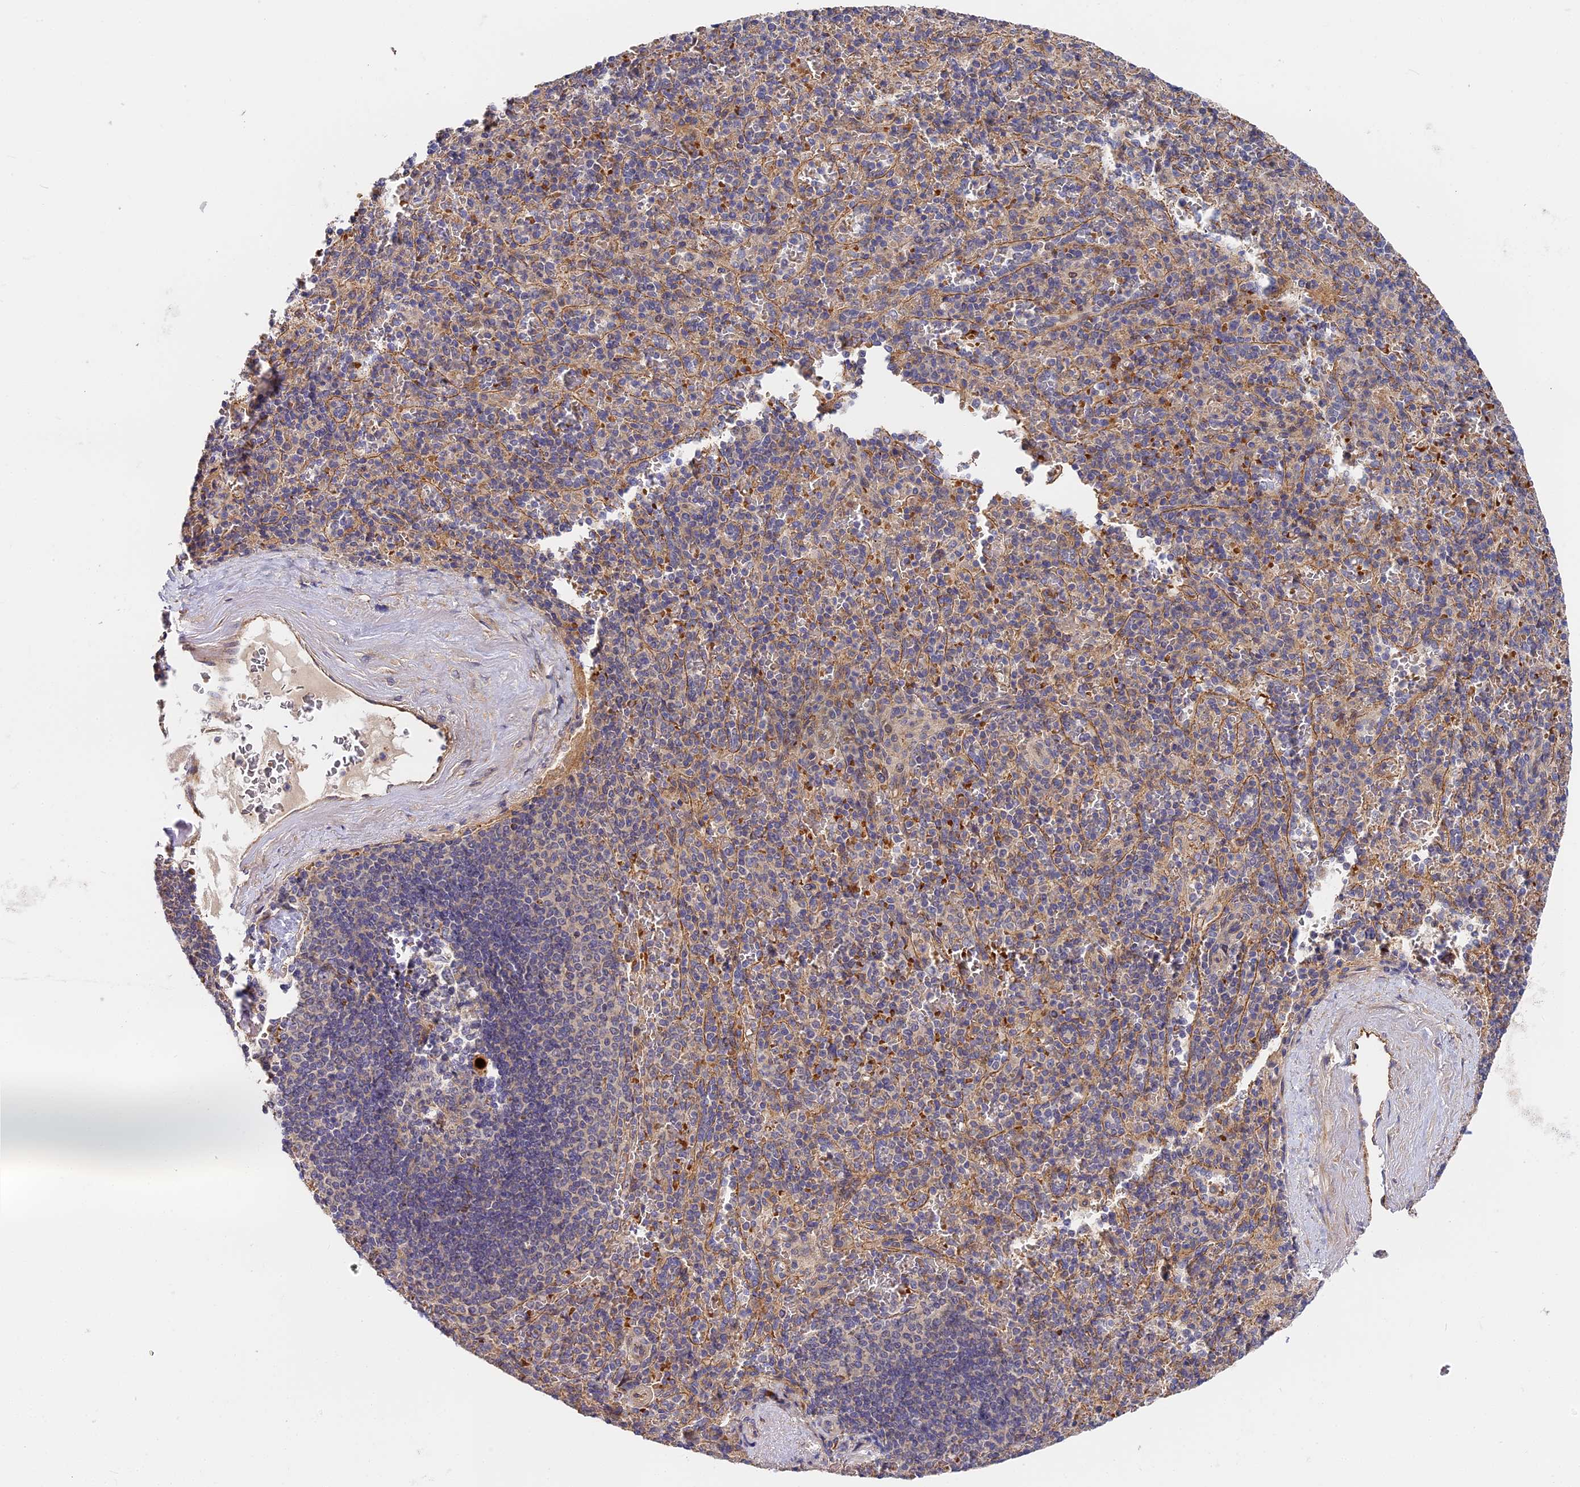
{"staining": {"intensity": "negative", "quantity": "none", "location": "none"}, "tissue": "spleen", "cell_type": "Cells in red pulp", "image_type": "normal", "snomed": [{"axis": "morphology", "description": "Normal tissue, NOS"}, {"axis": "topography", "description": "Spleen"}], "caption": "Immunohistochemistry photomicrograph of unremarkable spleen: human spleen stained with DAB (3,3'-diaminobenzidine) displays no significant protein staining in cells in red pulp.", "gene": "MISP3", "patient": {"sex": "male", "age": 82}}